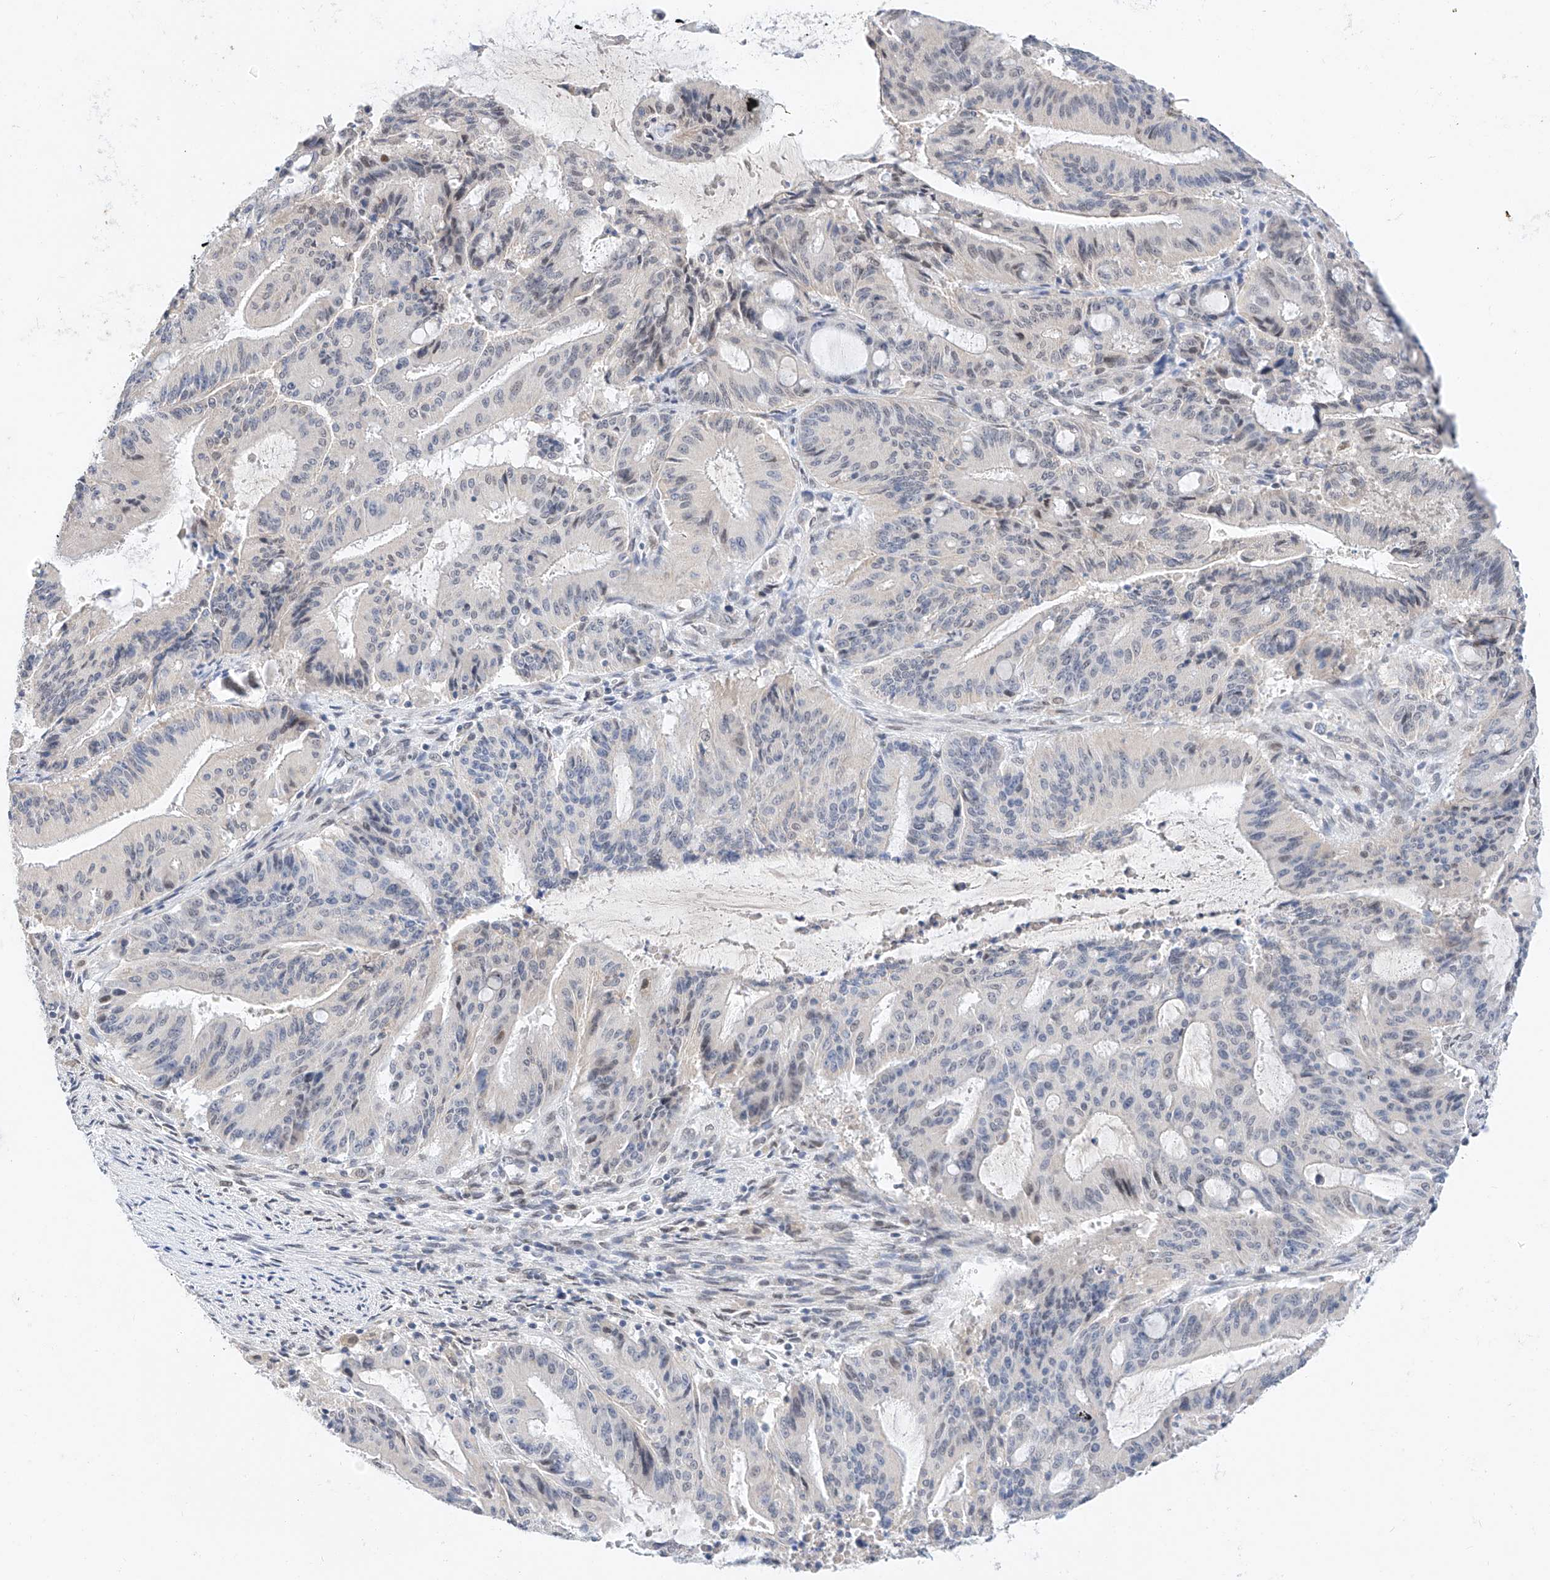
{"staining": {"intensity": "weak", "quantity": "<25%", "location": "nuclear"}, "tissue": "liver cancer", "cell_type": "Tumor cells", "image_type": "cancer", "snomed": [{"axis": "morphology", "description": "Normal tissue, NOS"}, {"axis": "morphology", "description": "Cholangiocarcinoma"}, {"axis": "topography", "description": "Liver"}, {"axis": "topography", "description": "Peripheral nerve tissue"}], "caption": "This is a histopathology image of immunohistochemistry (IHC) staining of cholangiocarcinoma (liver), which shows no expression in tumor cells. (Stains: DAB immunohistochemistry with hematoxylin counter stain, Microscopy: brightfield microscopy at high magnification).", "gene": "KCNJ1", "patient": {"sex": "female", "age": 73}}